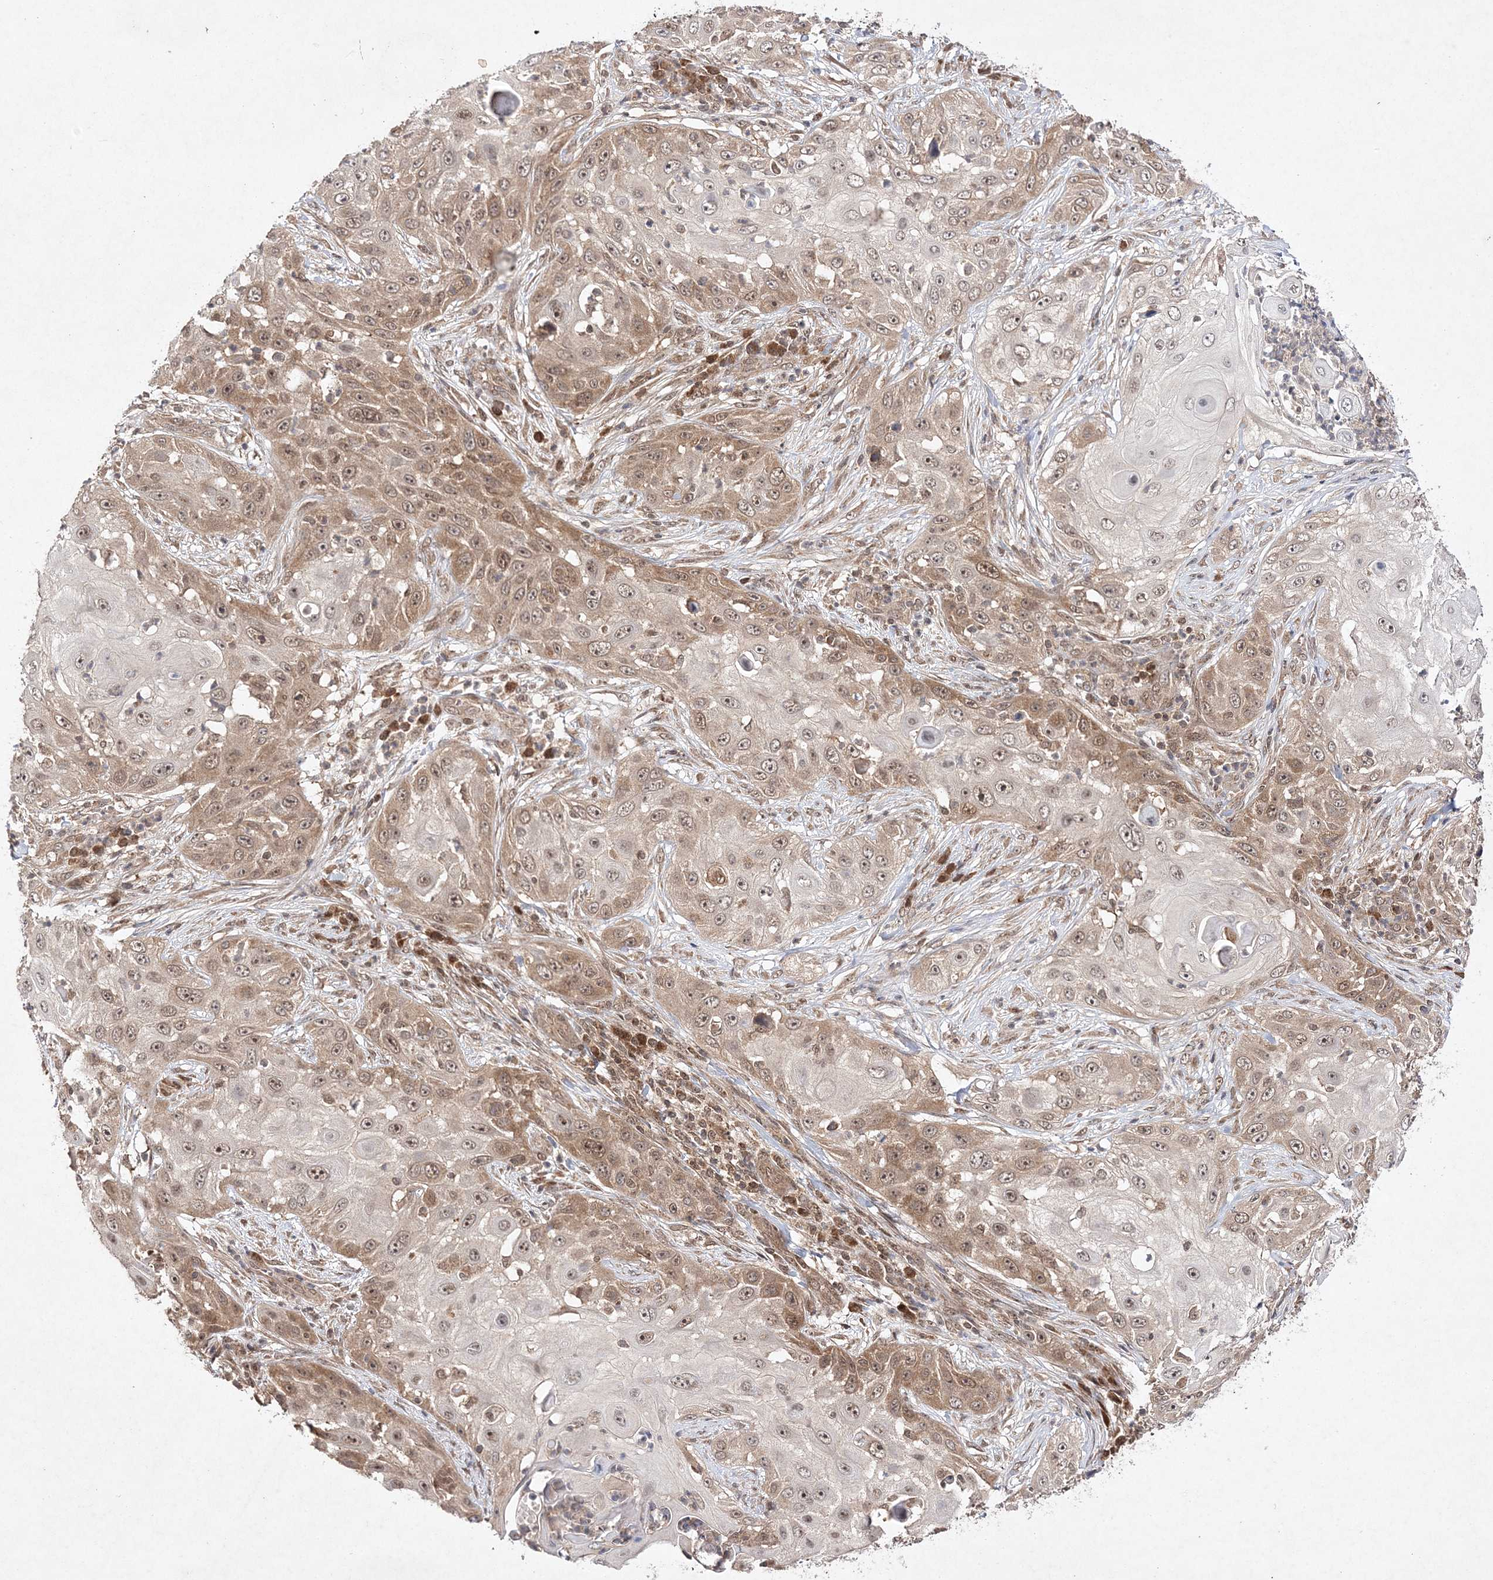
{"staining": {"intensity": "moderate", "quantity": ">75%", "location": "cytoplasmic/membranous,nuclear"}, "tissue": "skin cancer", "cell_type": "Tumor cells", "image_type": "cancer", "snomed": [{"axis": "morphology", "description": "Squamous cell carcinoma, NOS"}, {"axis": "topography", "description": "Skin"}], "caption": "IHC of squamous cell carcinoma (skin) demonstrates medium levels of moderate cytoplasmic/membranous and nuclear expression in approximately >75% of tumor cells.", "gene": "NIF3L1", "patient": {"sex": "female", "age": 44}}